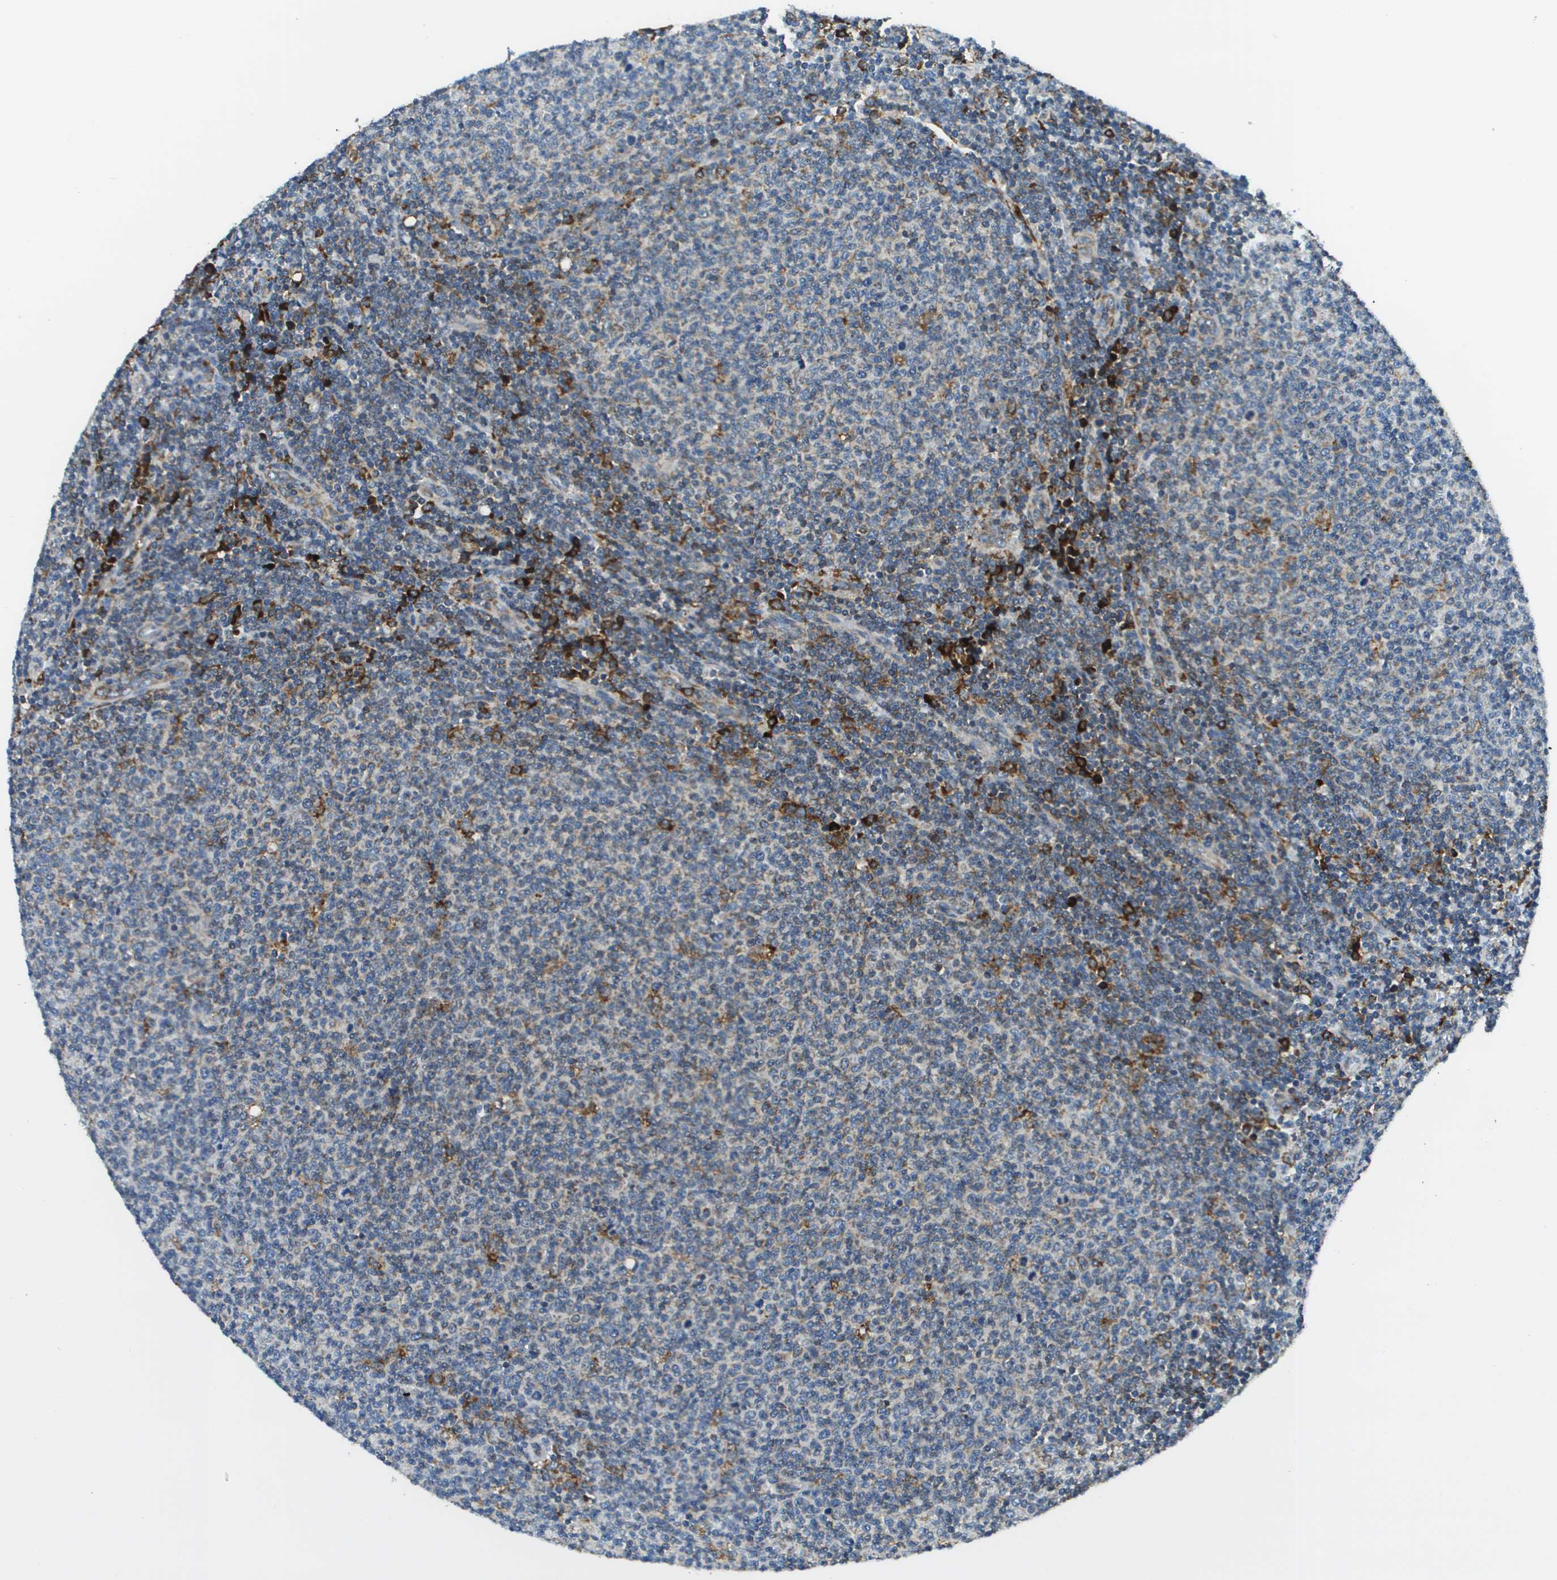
{"staining": {"intensity": "weak", "quantity": "<25%", "location": "cytoplasmic/membranous"}, "tissue": "lymphoma", "cell_type": "Tumor cells", "image_type": "cancer", "snomed": [{"axis": "morphology", "description": "Malignant lymphoma, non-Hodgkin's type, Low grade"}, {"axis": "topography", "description": "Lymph node"}], "caption": "Immunohistochemical staining of low-grade malignant lymphoma, non-Hodgkin's type displays no significant positivity in tumor cells. (DAB immunohistochemistry (IHC) visualized using brightfield microscopy, high magnification).", "gene": "CNPY3", "patient": {"sex": "male", "age": 66}}